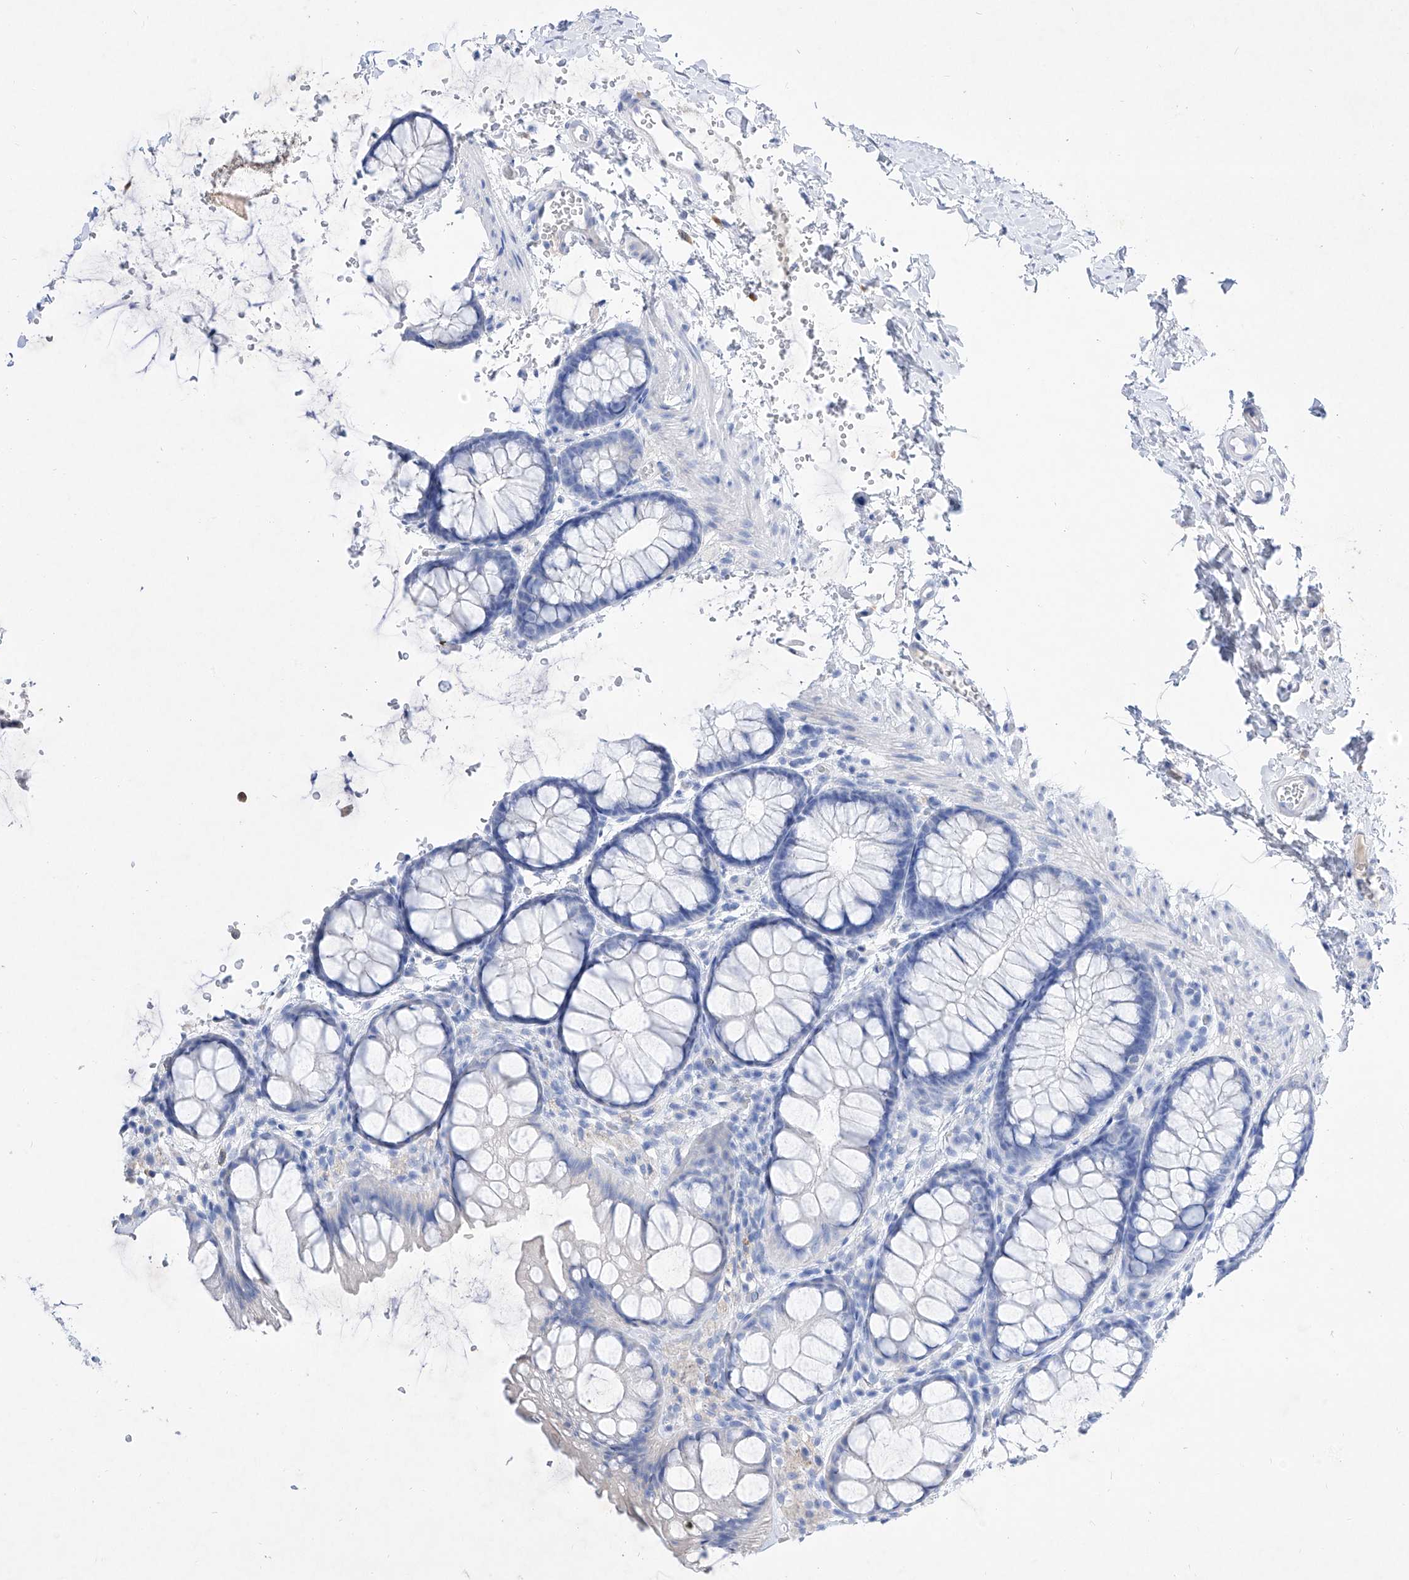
{"staining": {"intensity": "negative", "quantity": "none", "location": "none"}, "tissue": "colon", "cell_type": "Endothelial cells", "image_type": "normal", "snomed": [{"axis": "morphology", "description": "Normal tissue, NOS"}, {"axis": "topography", "description": "Colon"}], "caption": "Human colon stained for a protein using IHC reveals no staining in endothelial cells.", "gene": "TM7SF2", "patient": {"sex": "male", "age": 47}}